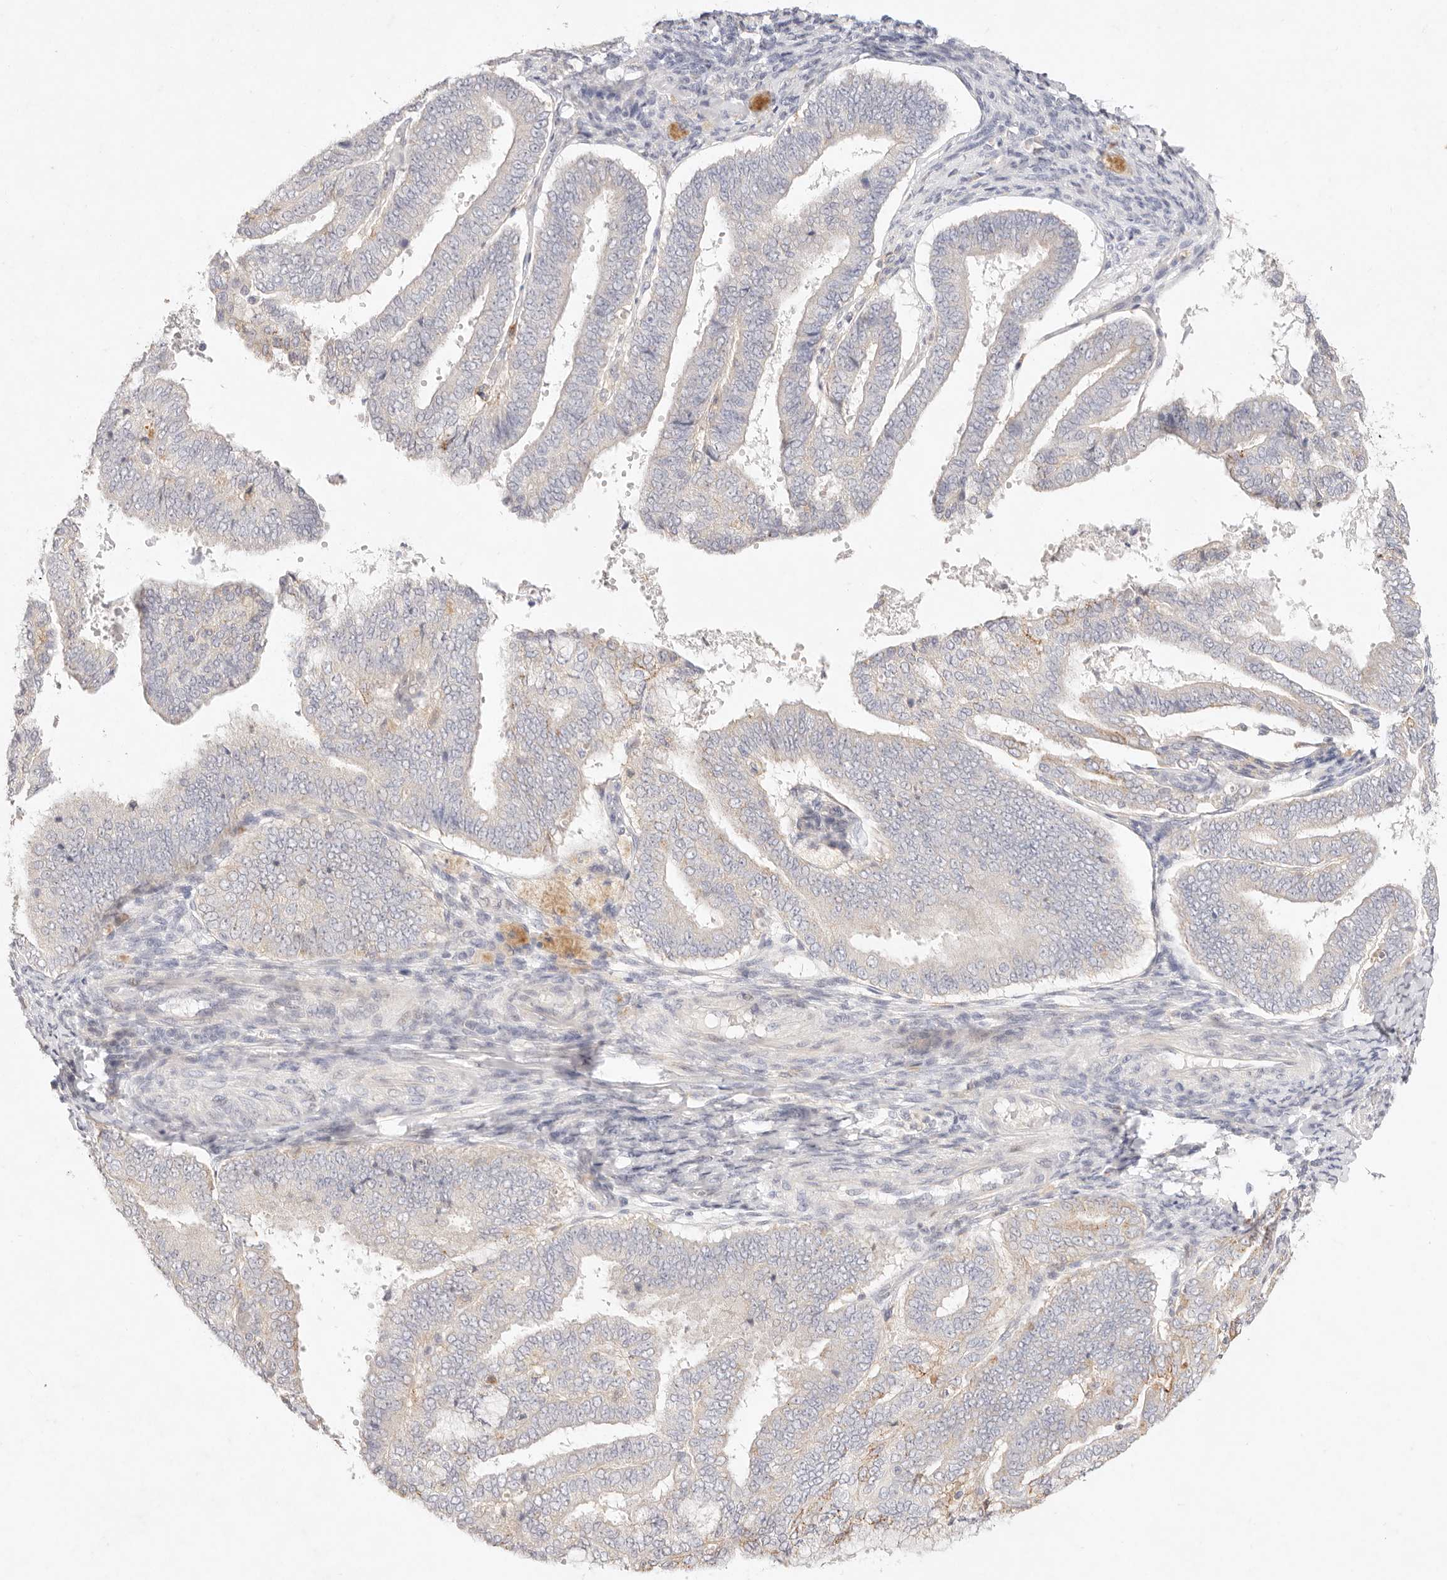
{"staining": {"intensity": "negative", "quantity": "none", "location": "none"}, "tissue": "endometrial cancer", "cell_type": "Tumor cells", "image_type": "cancer", "snomed": [{"axis": "morphology", "description": "Adenocarcinoma, NOS"}, {"axis": "topography", "description": "Endometrium"}], "caption": "Immunohistochemistry image of neoplastic tissue: human endometrial cancer stained with DAB displays no significant protein staining in tumor cells.", "gene": "GPR84", "patient": {"sex": "female", "age": 63}}